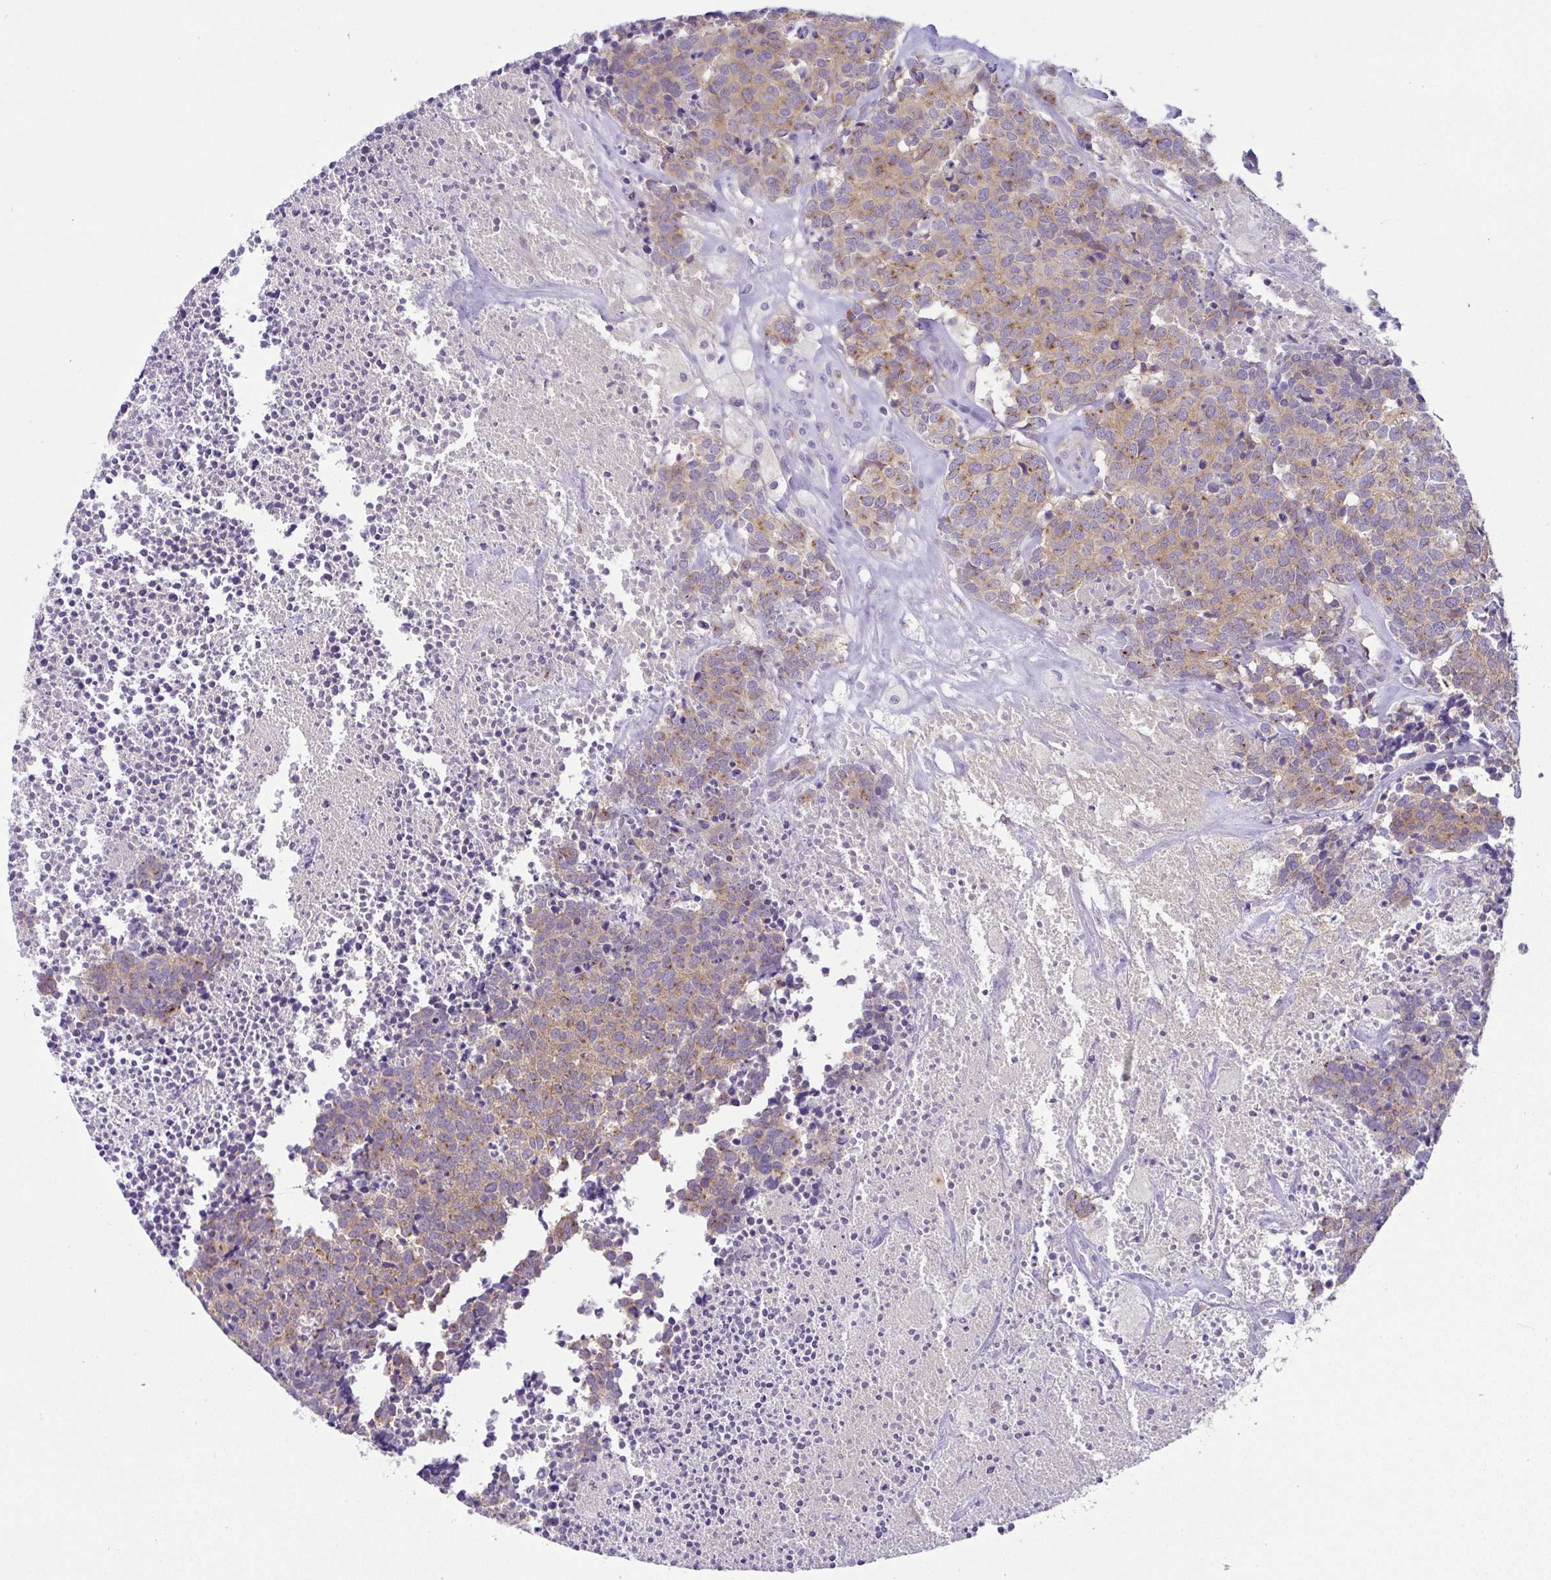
{"staining": {"intensity": "moderate", "quantity": ">75%", "location": "cytoplasmic/membranous"}, "tissue": "carcinoid", "cell_type": "Tumor cells", "image_type": "cancer", "snomed": [{"axis": "morphology", "description": "Carcinoid, malignant, NOS"}, {"axis": "topography", "description": "Skin"}], "caption": "A micrograph showing moderate cytoplasmic/membranous positivity in approximately >75% of tumor cells in carcinoid (malignant), as visualized by brown immunohistochemical staining.", "gene": "FAM177A1", "patient": {"sex": "female", "age": 79}}